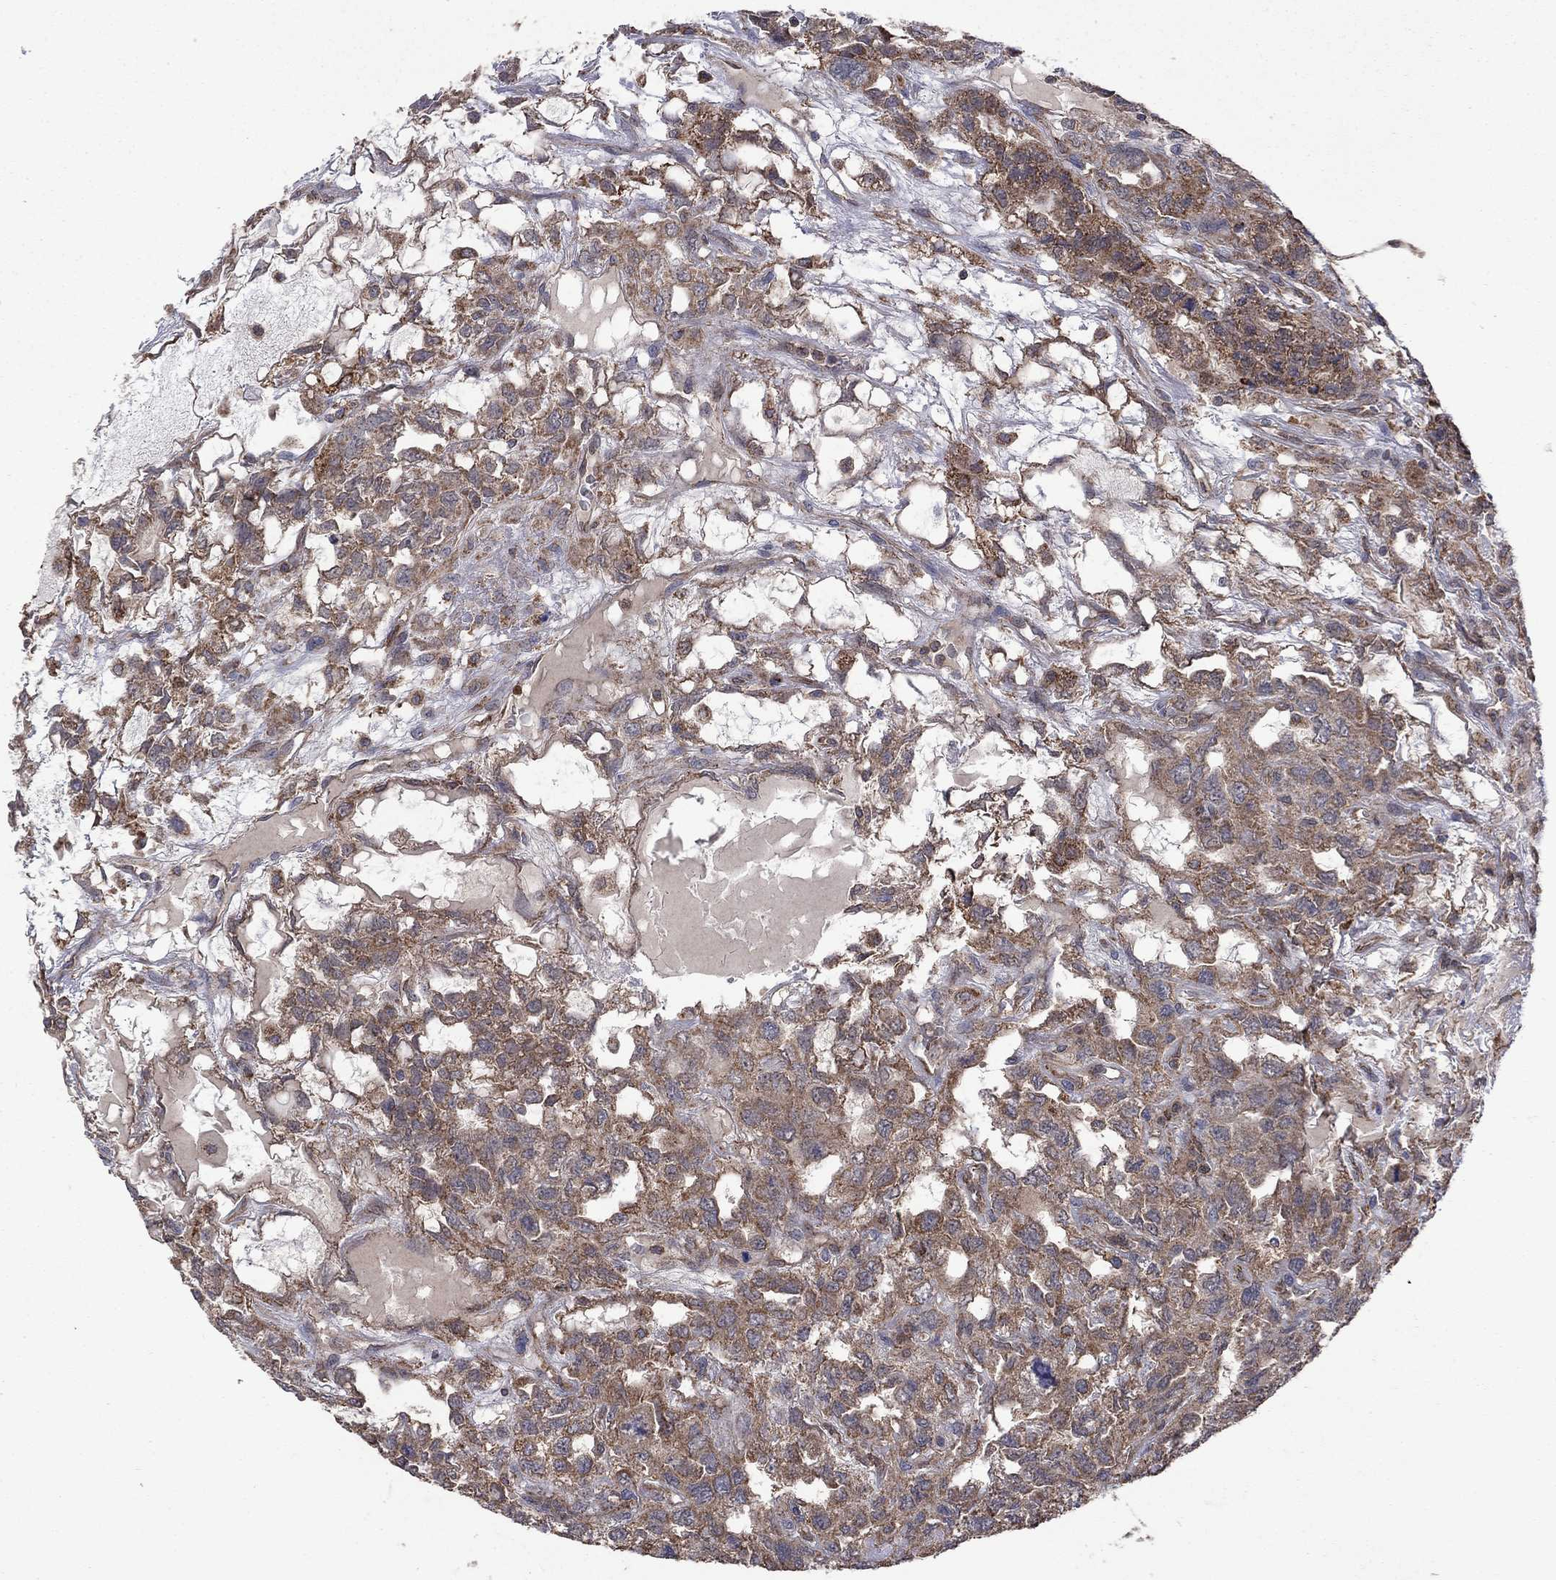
{"staining": {"intensity": "moderate", "quantity": ">75%", "location": "cytoplasmic/membranous"}, "tissue": "testis cancer", "cell_type": "Tumor cells", "image_type": "cancer", "snomed": [{"axis": "morphology", "description": "Seminoma, NOS"}, {"axis": "topography", "description": "Testis"}], "caption": "Tumor cells show medium levels of moderate cytoplasmic/membranous staining in approximately >75% of cells in testis cancer (seminoma).", "gene": "DPH1", "patient": {"sex": "male", "age": 52}}